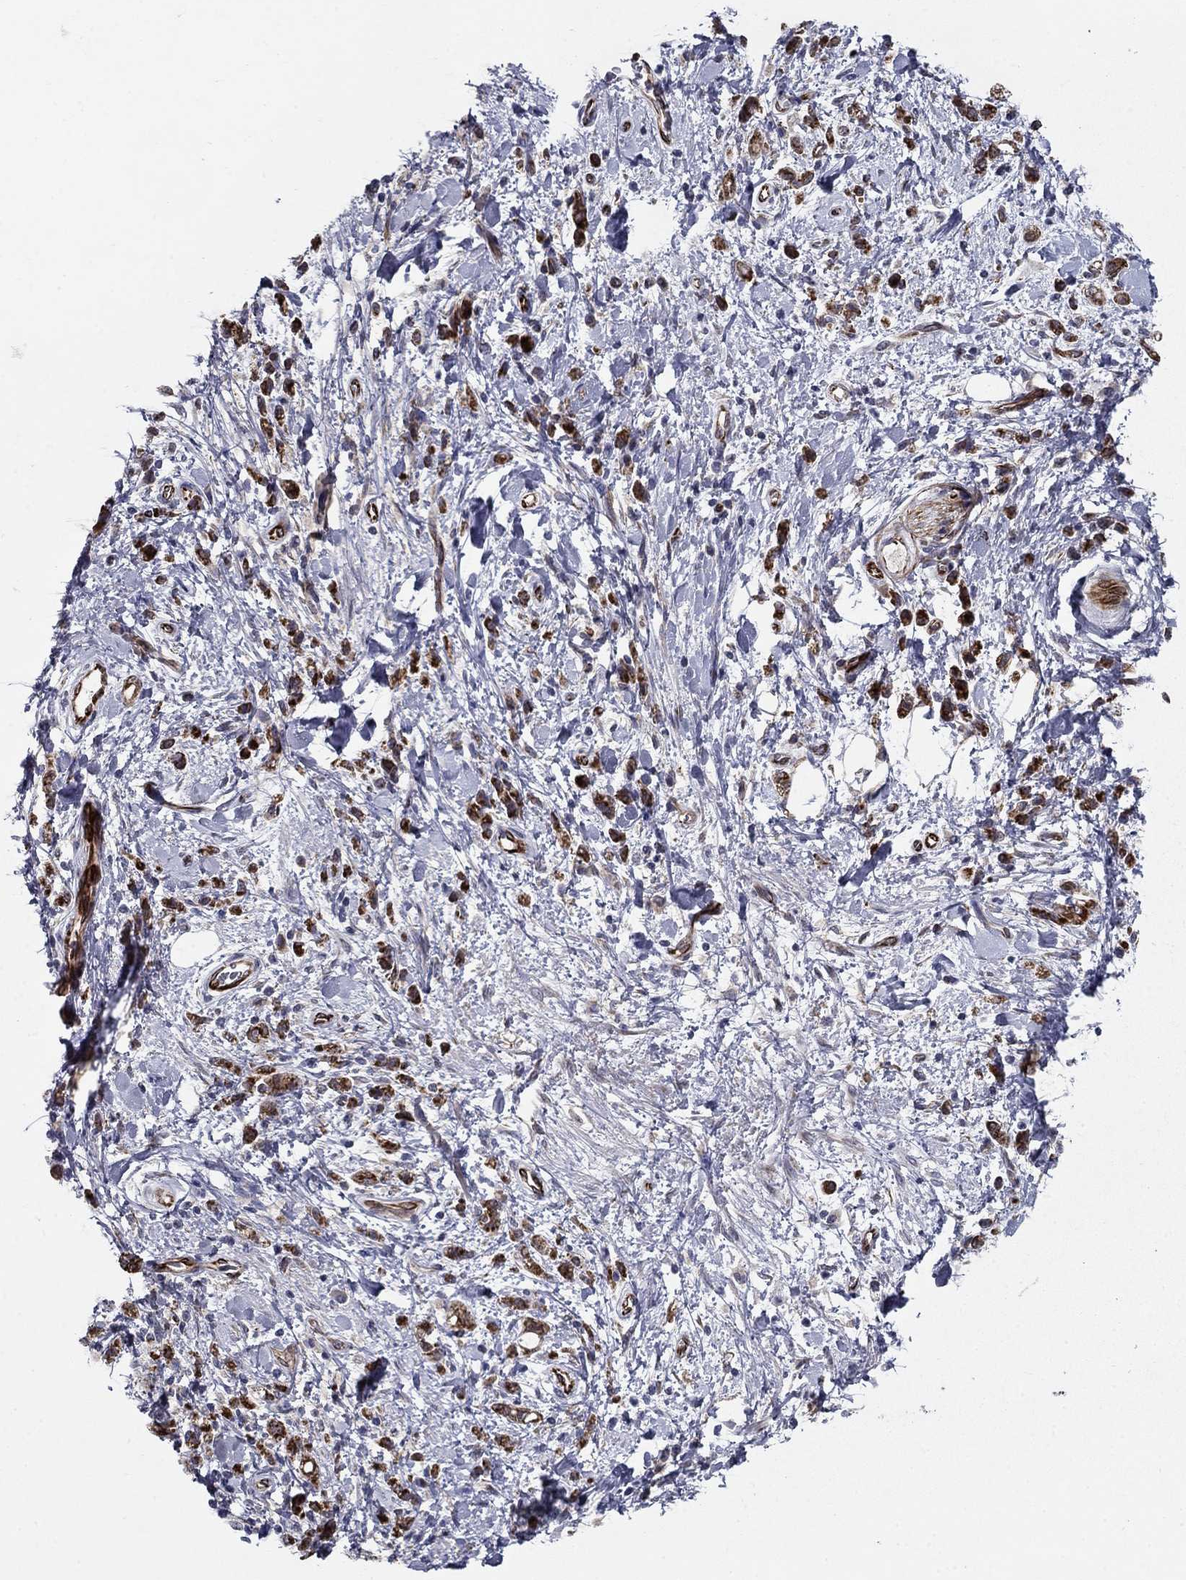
{"staining": {"intensity": "strong", "quantity": ">75%", "location": "cytoplasmic/membranous"}, "tissue": "stomach cancer", "cell_type": "Tumor cells", "image_type": "cancer", "snomed": [{"axis": "morphology", "description": "Adenocarcinoma, NOS"}, {"axis": "topography", "description": "Stomach"}], "caption": "About >75% of tumor cells in stomach cancer (adenocarcinoma) display strong cytoplasmic/membranous protein expression as visualized by brown immunohistochemical staining.", "gene": "LACTB2", "patient": {"sex": "male", "age": 77}}